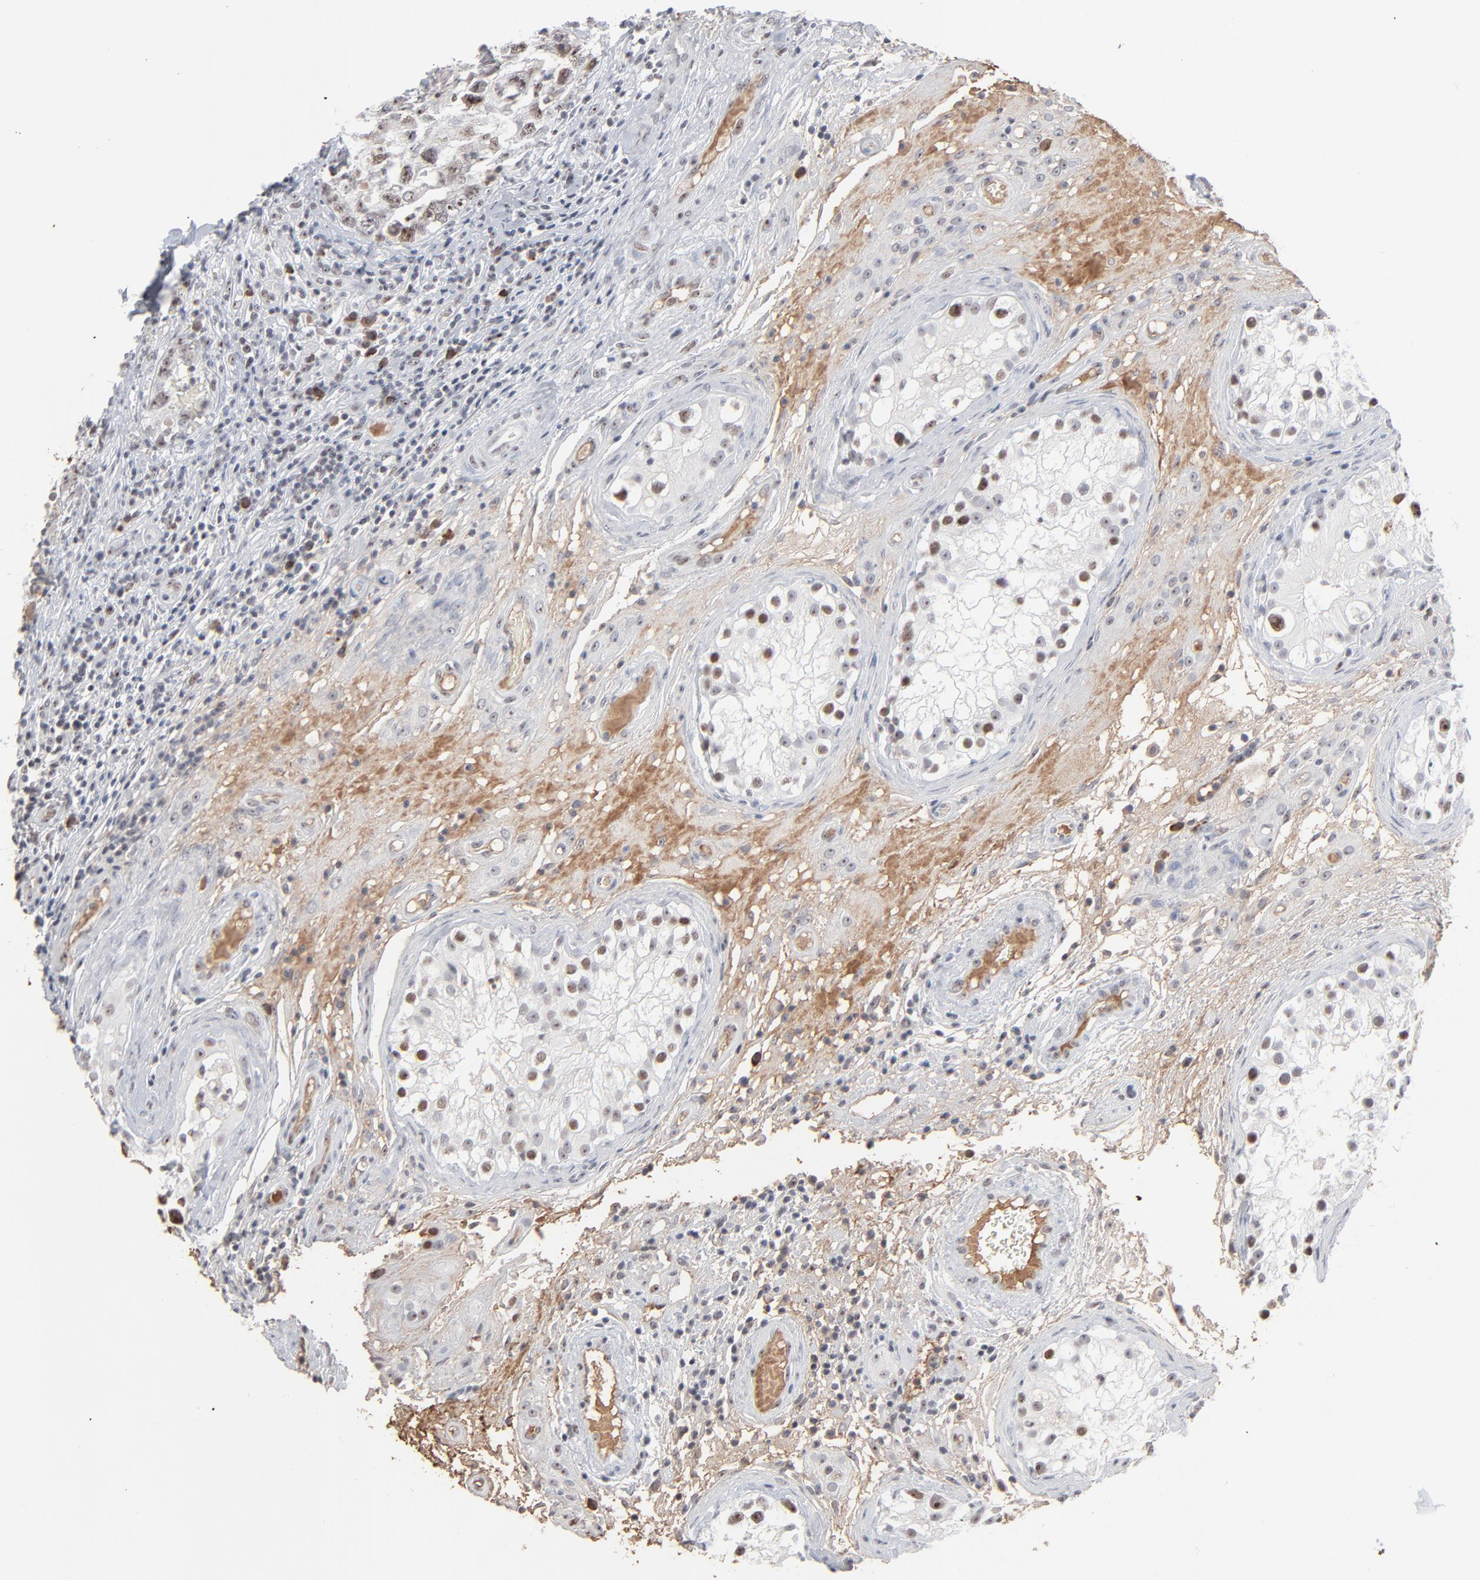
{"staining": {"intensity": "weak", "quantity": "<25%", "location": "nuclear"}, "tissue": "testis cancer", "cell_type": "Tumor cells", "image_type": "cancer", "snomed": [{"axis": "morphology", "description": "Carcinoma, Embryonal, NOS"}, {"axis": "topography", "description": "Testis"}], "caption": "Embryonal carcinoma (testis) stained for a protein using immunohistochemistry (IHC) reveals no staining tumor cells.", "gene": "MPHOSPH6", "patient": {"sex": "male", "age": 31}}